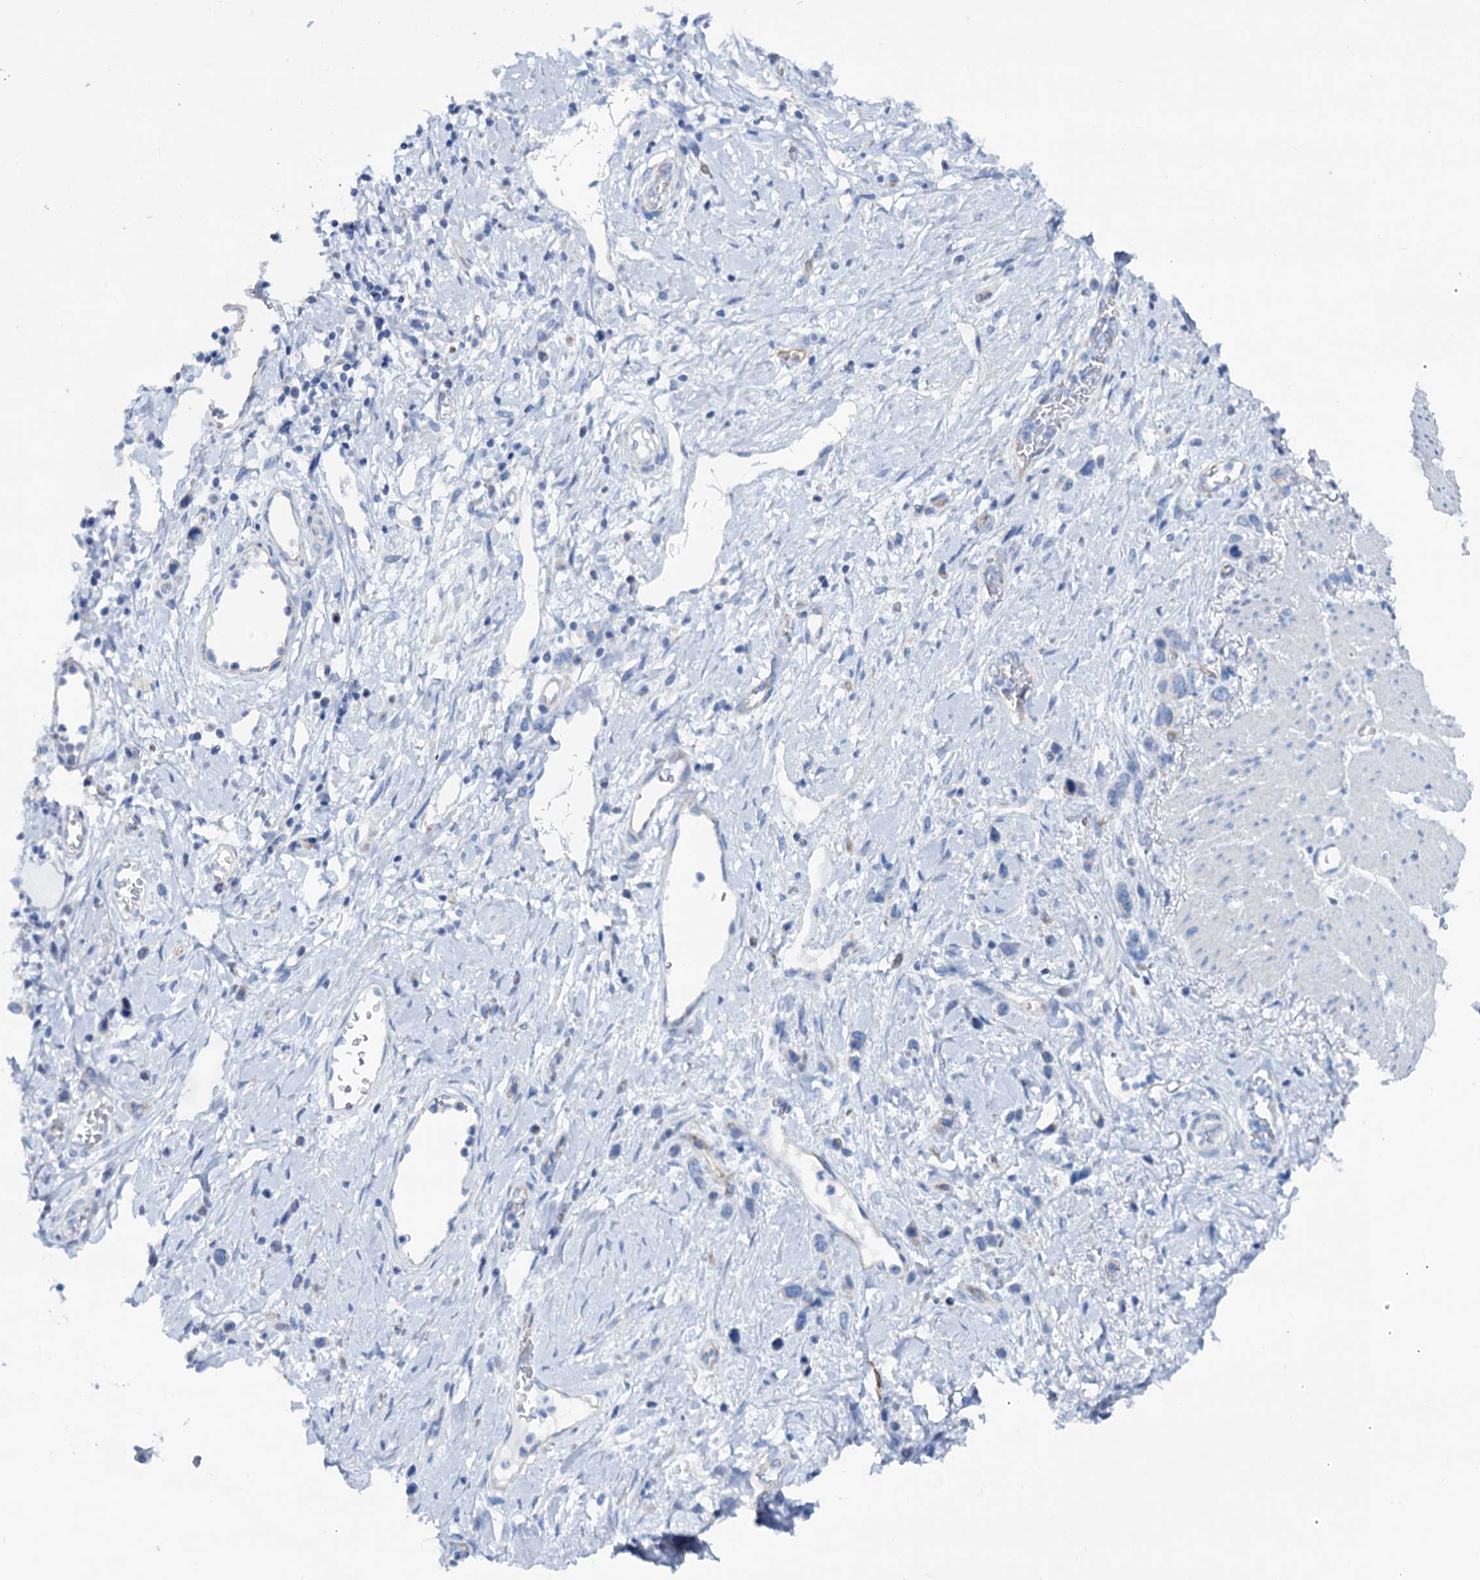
{"staining": {"intensity": "negative", "quantity": "none", "location": "none"}, "tissue": "stomach cancer", "cell_type": "Tumor cells", "image_type": "cancer", "snomed": [{"axis": "morphology", "description": "Adenocarcinoma, NOS"}, {"axis": "morphology", "description": "Adenocarcinoma, High grade"}, {"axis": "topography", "description": "Stomach, upper"}, {"axis": "topography", "description": "Stomach, lower"}], "caption": "Tumor cells are negative for protein expression in human high-grade adenocarcinoma (stomach). (DAB IHC with hematoxylin counter stain).", "gene": "SLC1A3", "patient": {"sex": "female", "age": 65}}